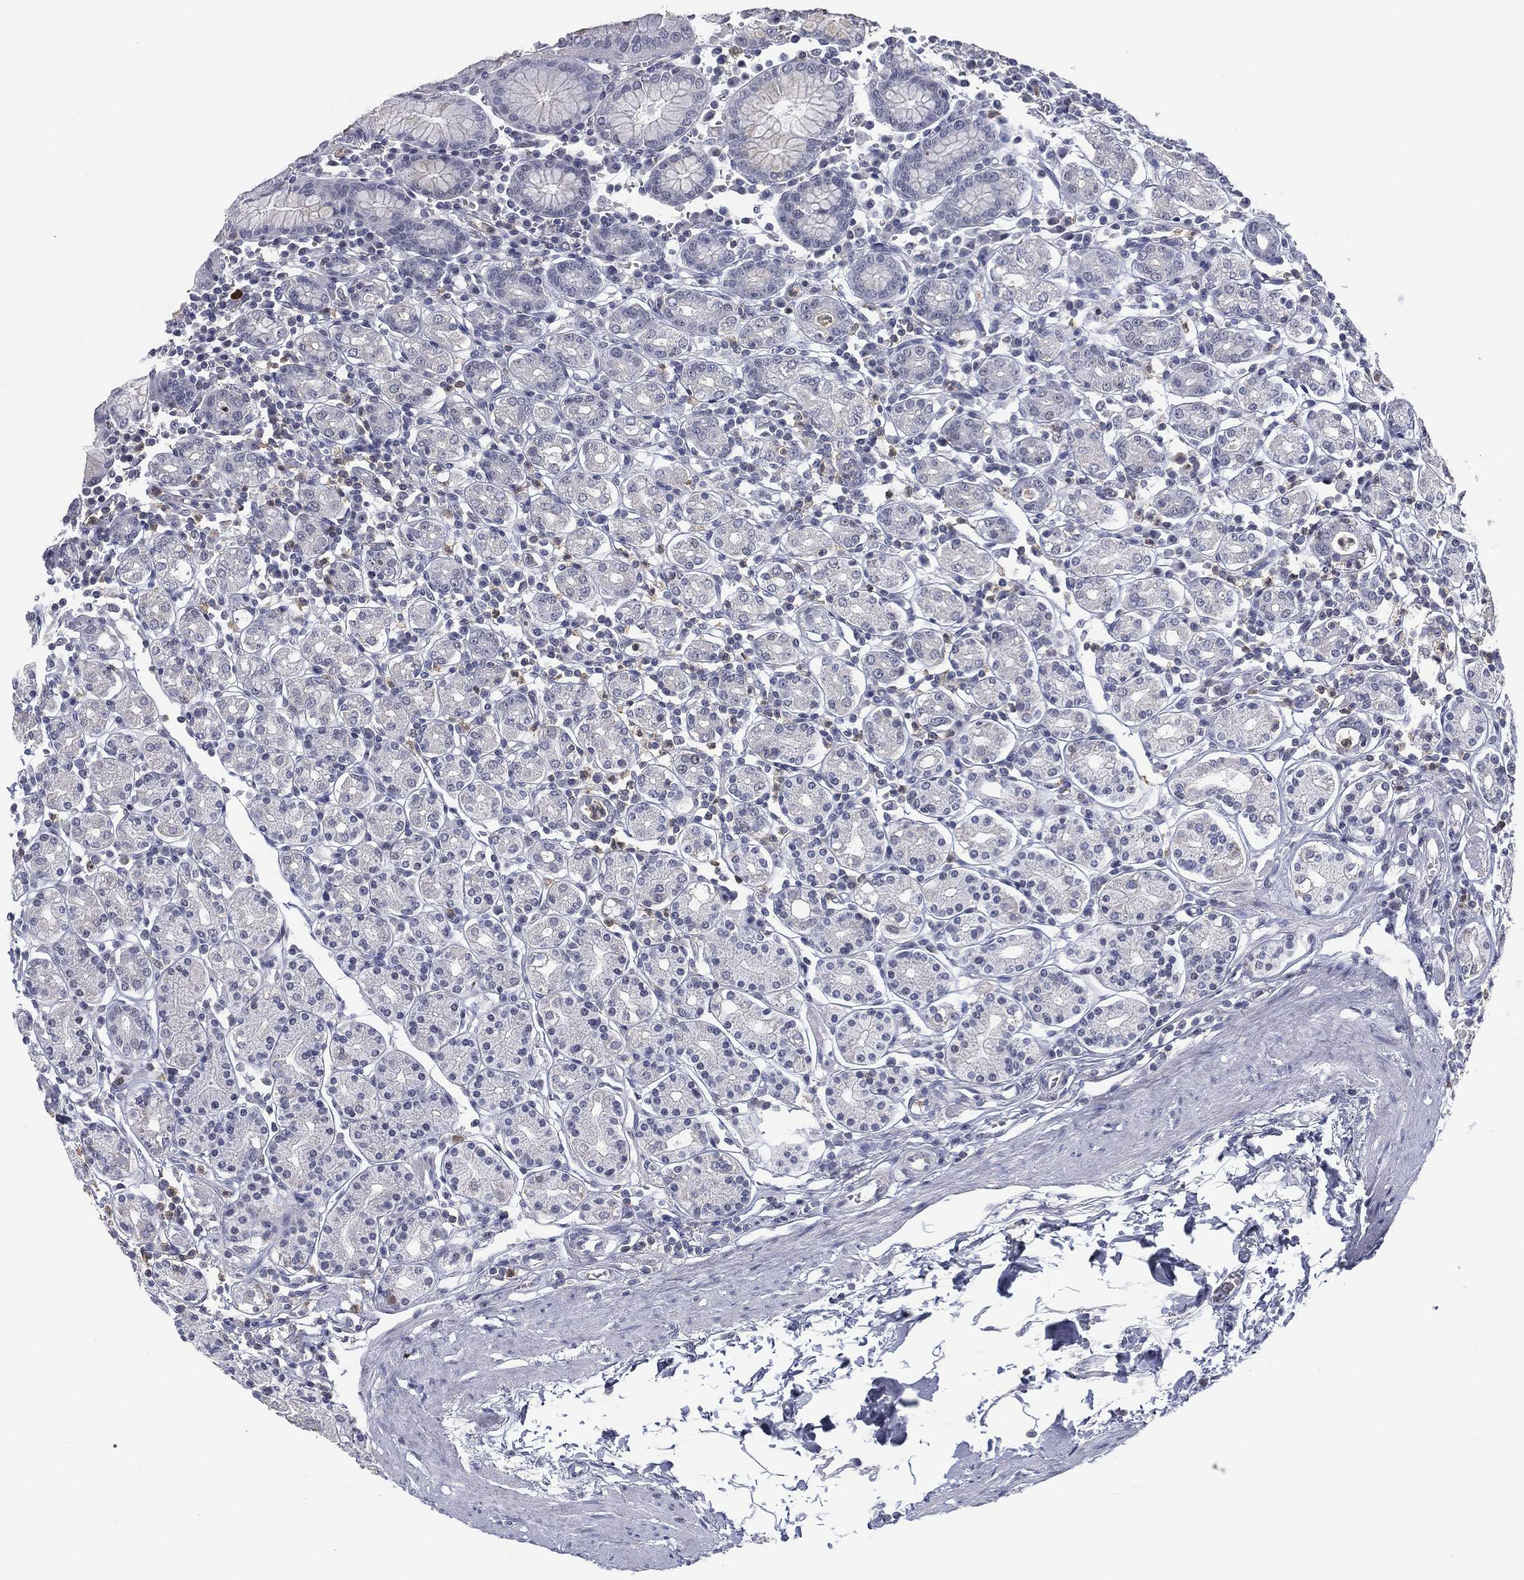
{"staining": {"intensity": "negative", "quantity": "none", "location": "none"}, "tissue": "stomach", "cell_type": "Glandular cells", "image_type": "normal", "snomed": [{"axis": "morphology", "description": "Normal tissue, NOS"}, {"axis": "topography", "description": "Stomach, upper"}, {"axis": "topography", "description": "Stomach"}], "caption": "This is an immunohistochemistry photomicrograph of unremarkable human stomach. There is no expression in glandular cells.", "gene": "ZNF711", "patient": {"sex": "male", "age": 62}}